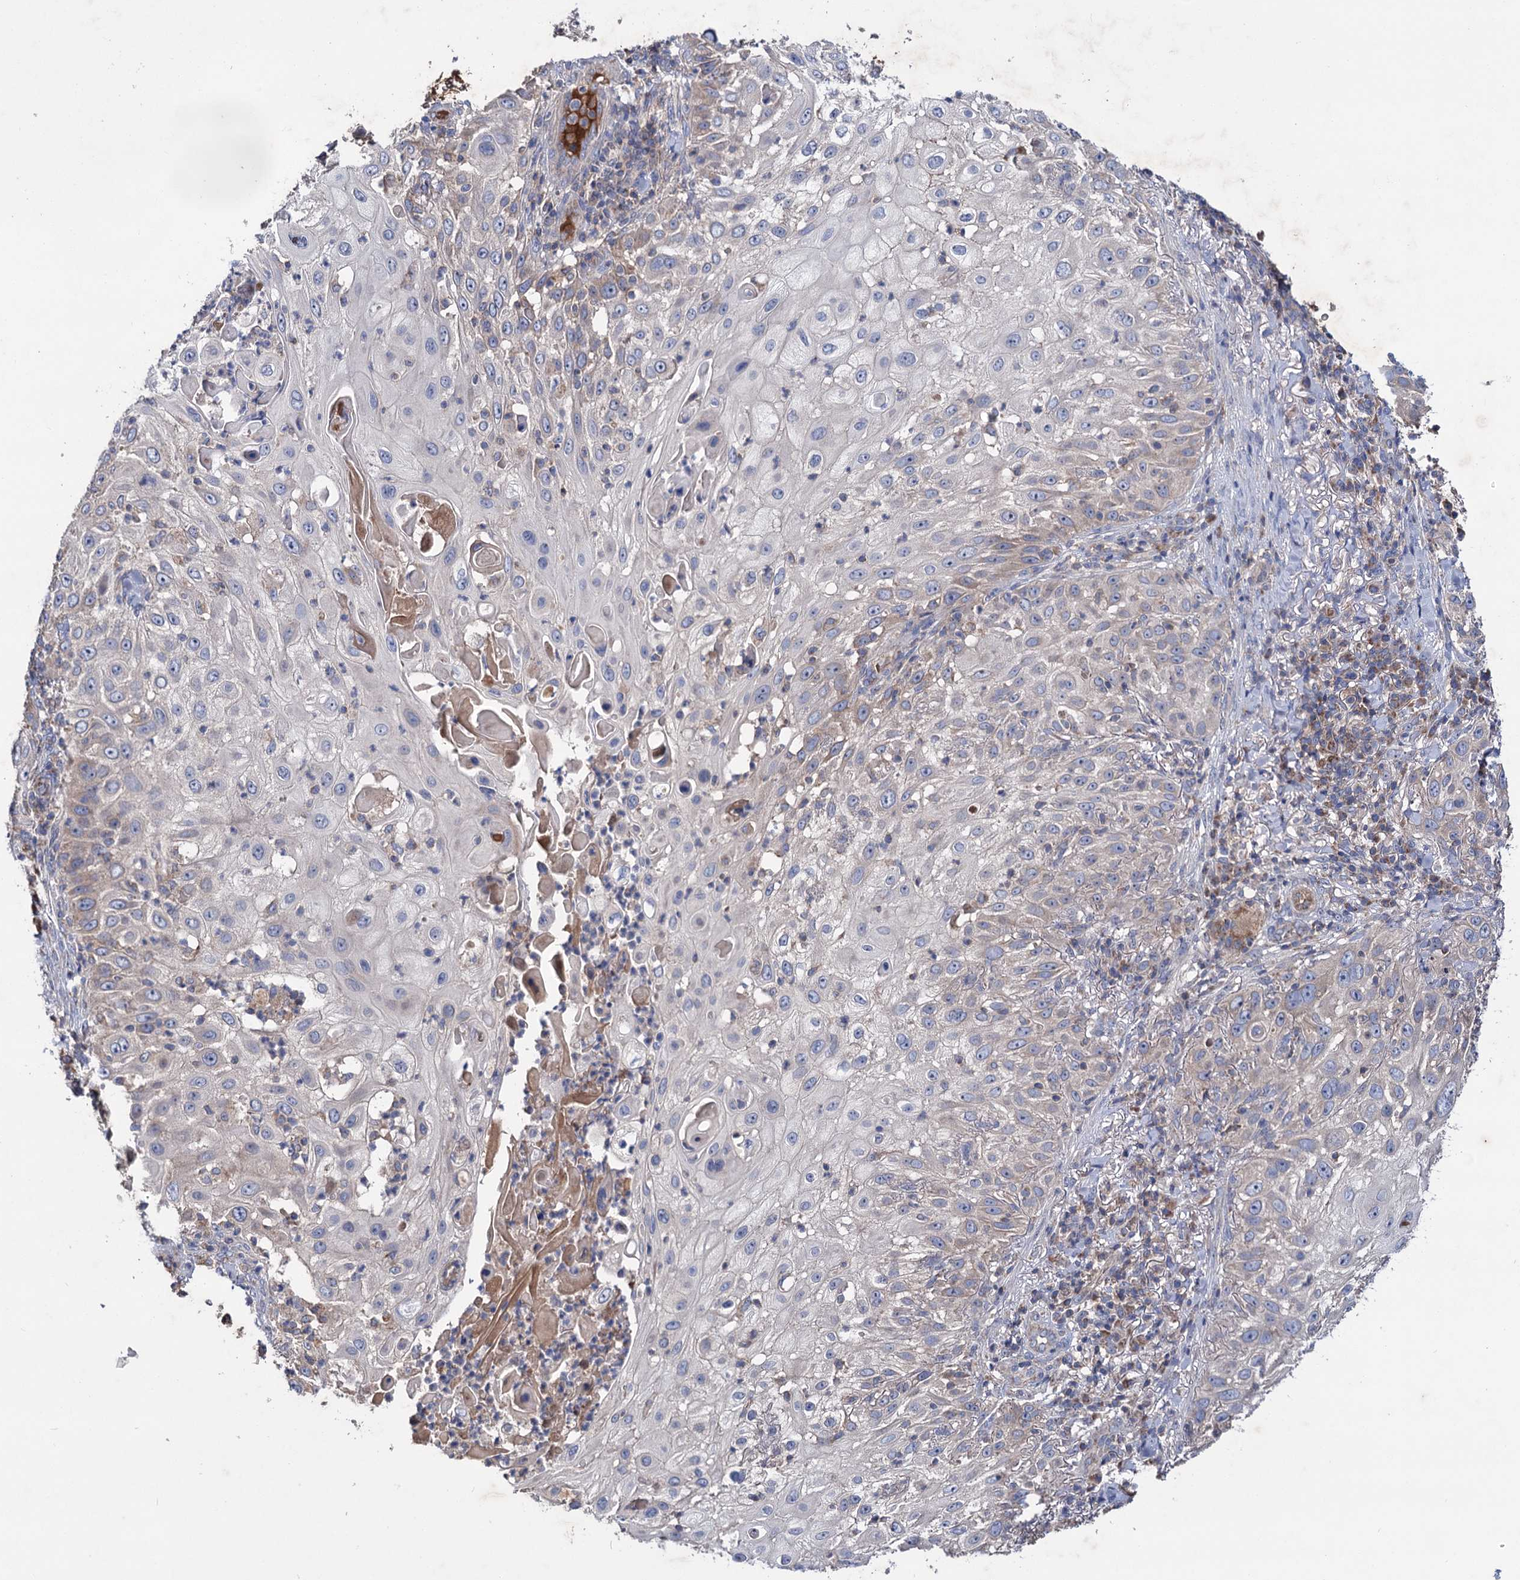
{"staining": {"intensity": "negative", "quantity": "none", "location": "none"}, "tissue": "skin cancer", "cell_type": "Tumor cells", "image_type": "cancer", "snomed": [{"axis": "morphology", "description": "Squamous cell carcinoma, NOS"}, {"axis": "topography", "description": "Skin"}], "caption": "Skin cancer (squamous cell carcinoma) was stained to show a protein in brown. There is no significant staining in tumor cells.", "gene": "CLPB", "patient": {"sex": "female", "age": 44}}